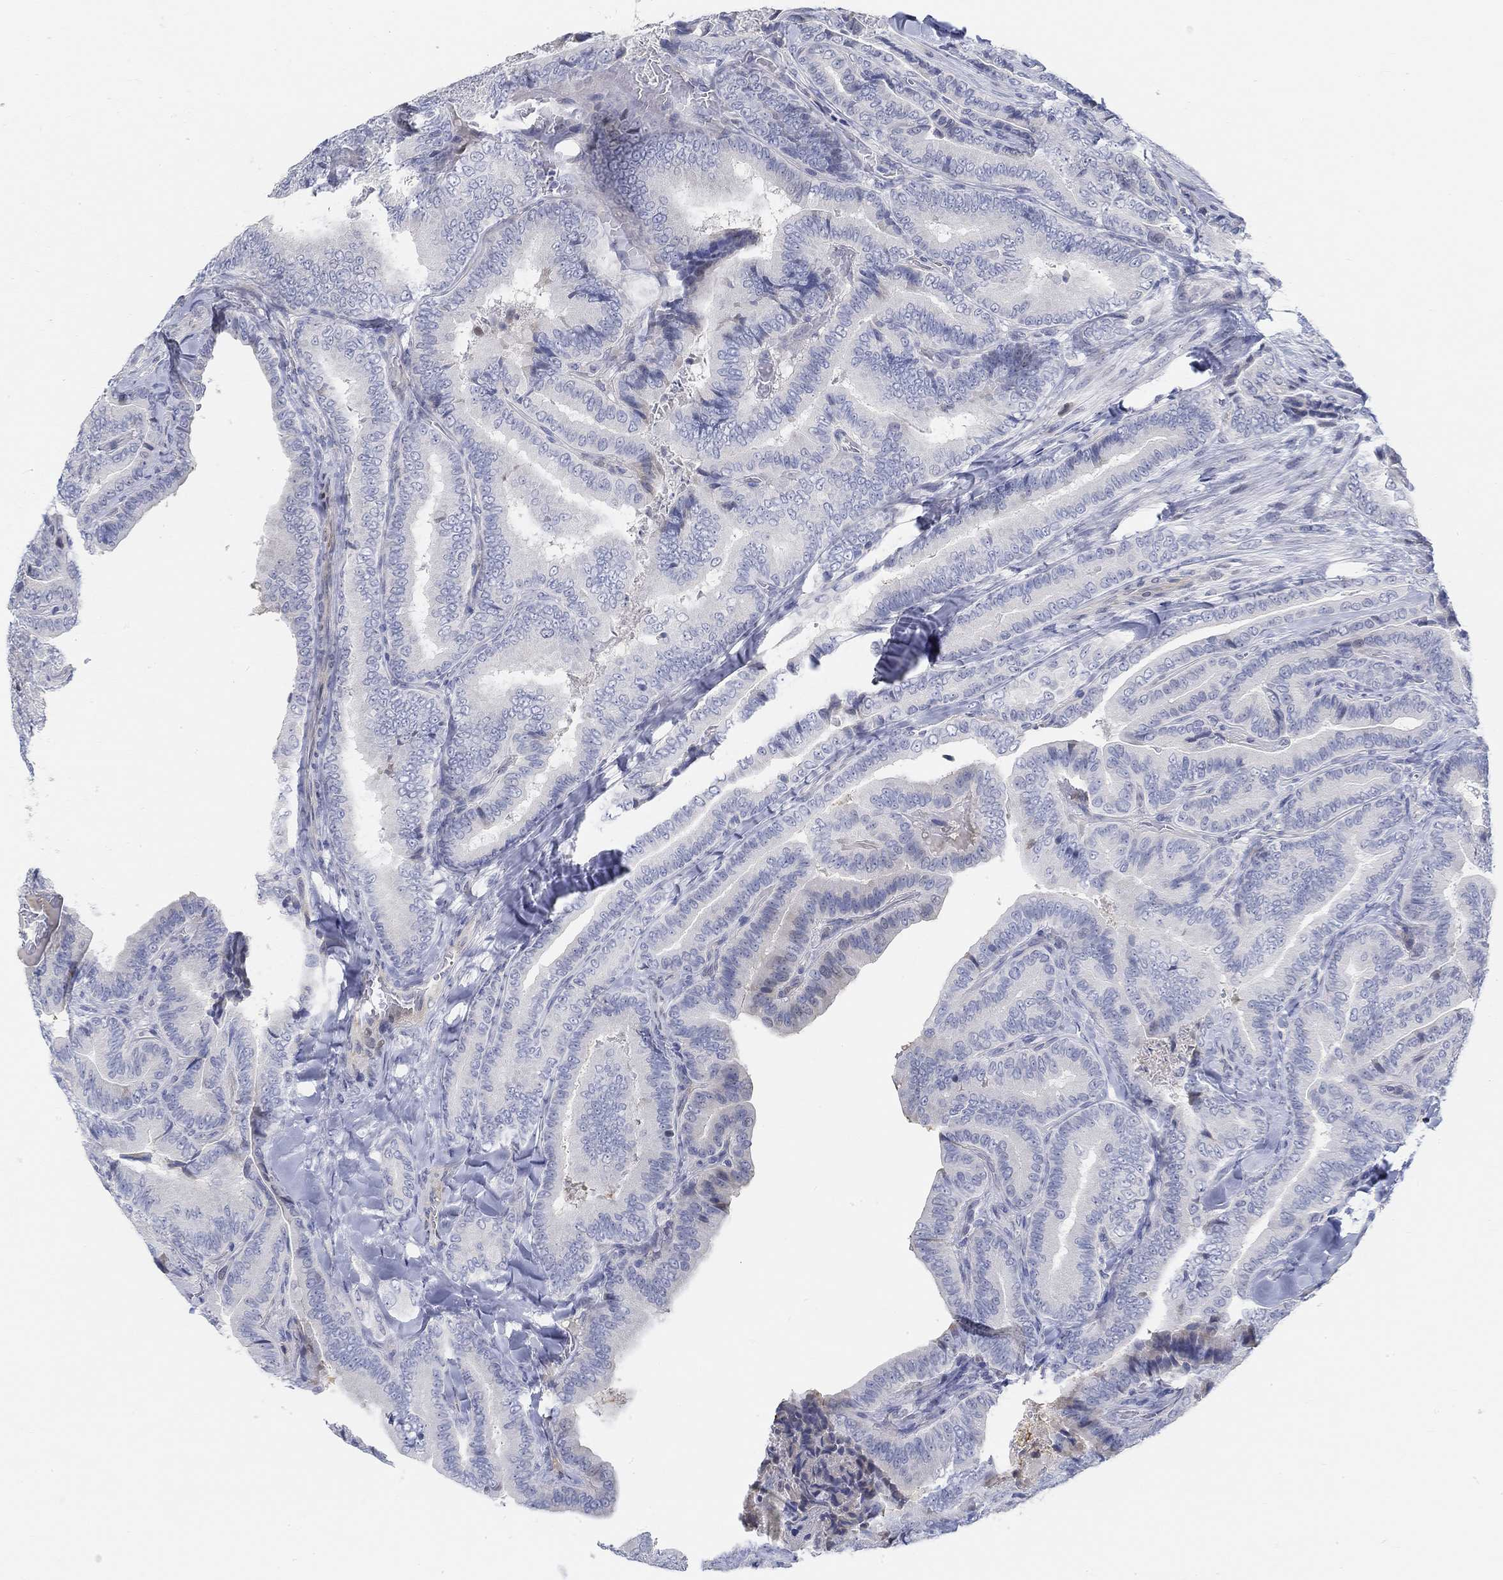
{"staining": {"intensity": "negative", "quantity": "none", "location": "none"}, "tissue": "thyroid cancer", "cell_type": "Tumor cells", "image_type": "cancer", "snomed": [{"axis": "morphology", "description": "Papillary adenocarcinoma, NOS"}, {"axis": "topography", "description": "Thyroid gland"}], "caption": "Human papillary adenocarcinoma (thyroid) stained for a protein using IHC displays no staining in tumor cells.", "gene": "SNTG2", "patient": {"sex": "male", "age": 61}}